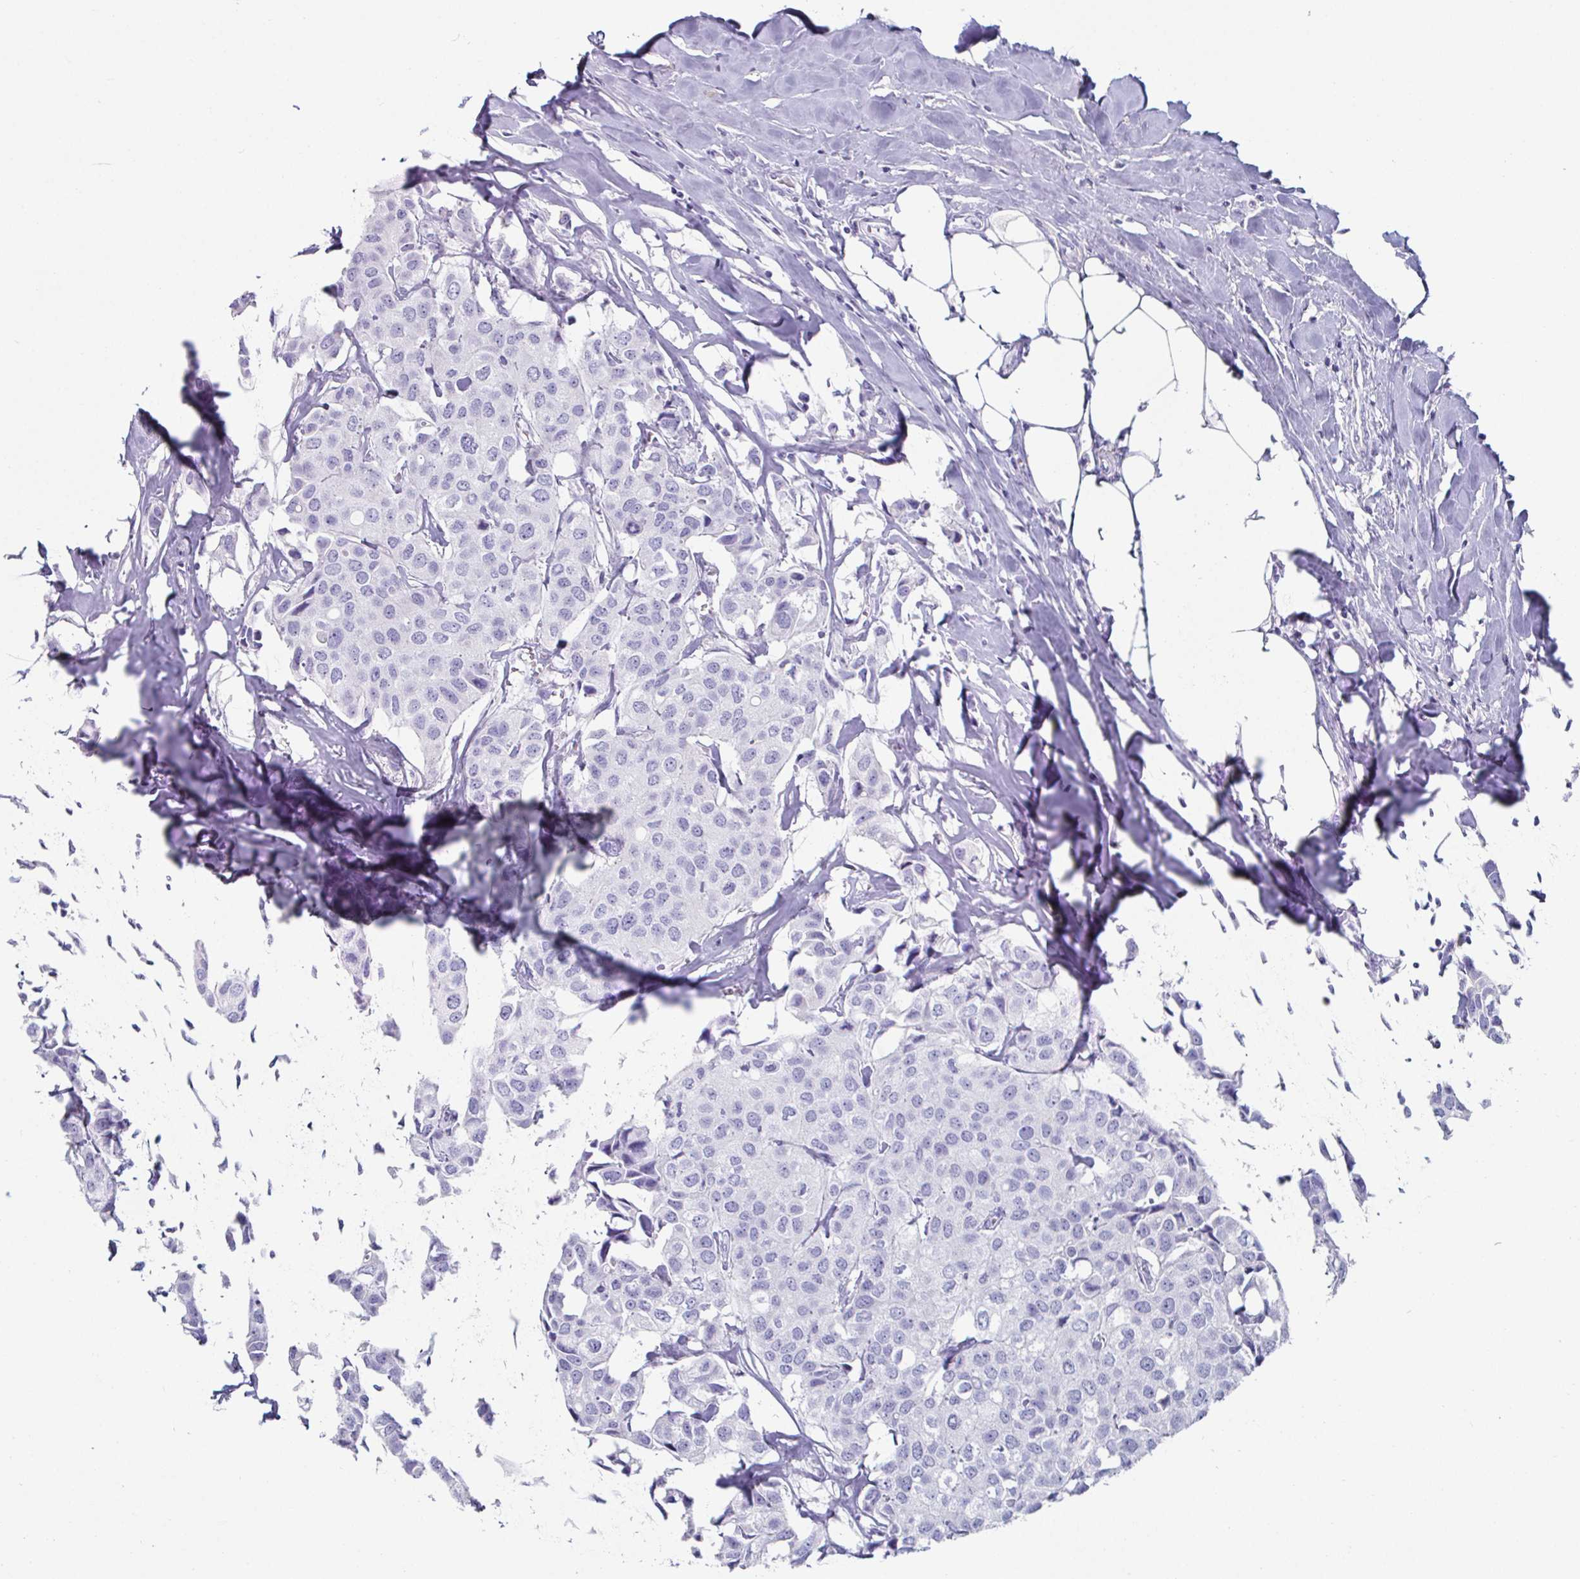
{"staining": {"intensity": "negative", "quantity": "none", "location": "none"}, "tissue": "breast cancer", "cell_type": "Tumor cells", "image_type": "cancer", "snomed": [{"axis": "morphology", "description": "Duct carcinoma"}, {"axis": "topography", "description": "Breast"}], "caption": "The immunohistochemistry image has no significant staining in tumor cells of breast cancer (invasive ductal carcinoma) tissue. (DAB (3,3'-diaminobenzidine) immunohistochemistry (IHC), high magnification).", "gene": "CREG2", "patient": {"sex": "female", "age": 80}}